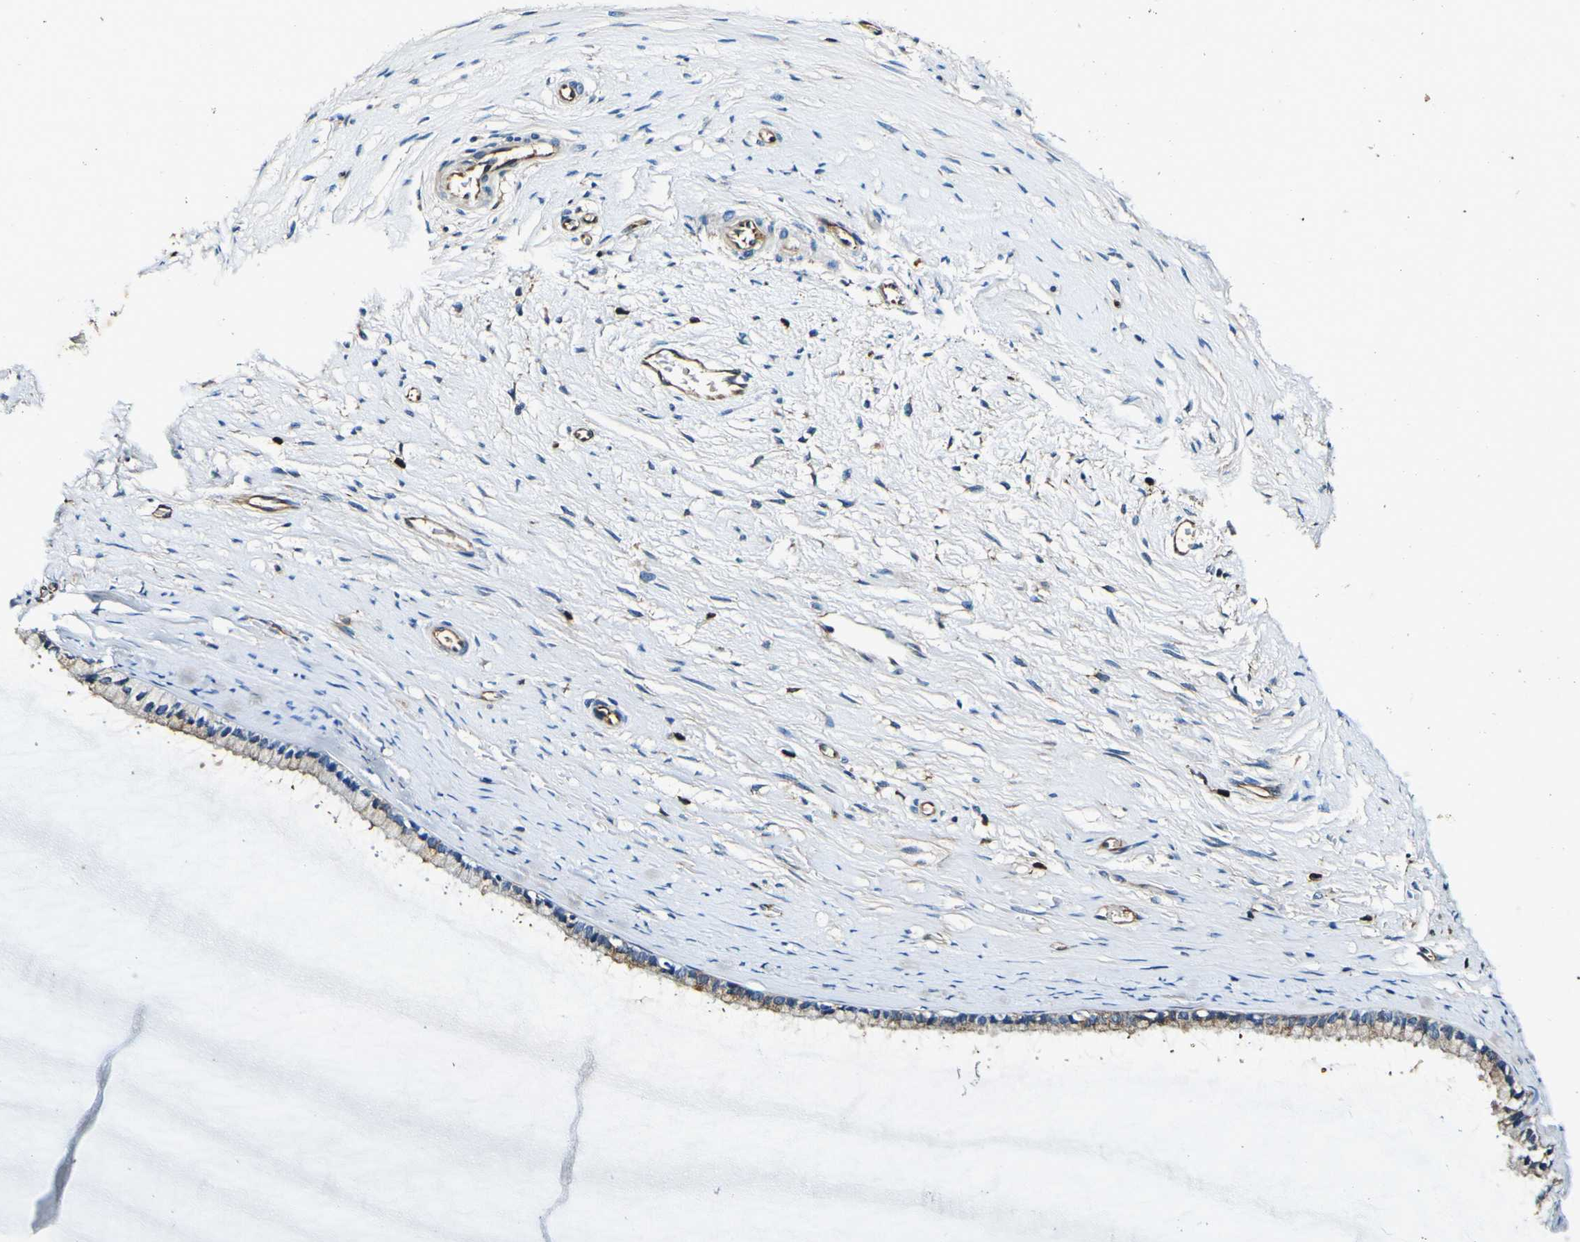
{"staining": {"intensity": "moderate", "quantity": "25%-75%", "location": "cytoplasmic/membranous"}, "tissue": "cervix", "cell_type": "Glandular cells", "image_type": "normal", "snomed": [{"axis": "morphology", "description": "Normal tissue, NOS"}, {"axis": "topography", "description": "Cervix"}], "caption": "Normal cervix was stained to show a protein in brown. There is medium levels of moderate cytoplasmic/membranous staining in about 25%-75% of glandular cells. (DAB (3,3'-diaminobenzidine) IHC, brown staining for protein, blue staining for nuclei).", "gene": "RHOT2", "patient": {"sex": "female", "age": 39}}